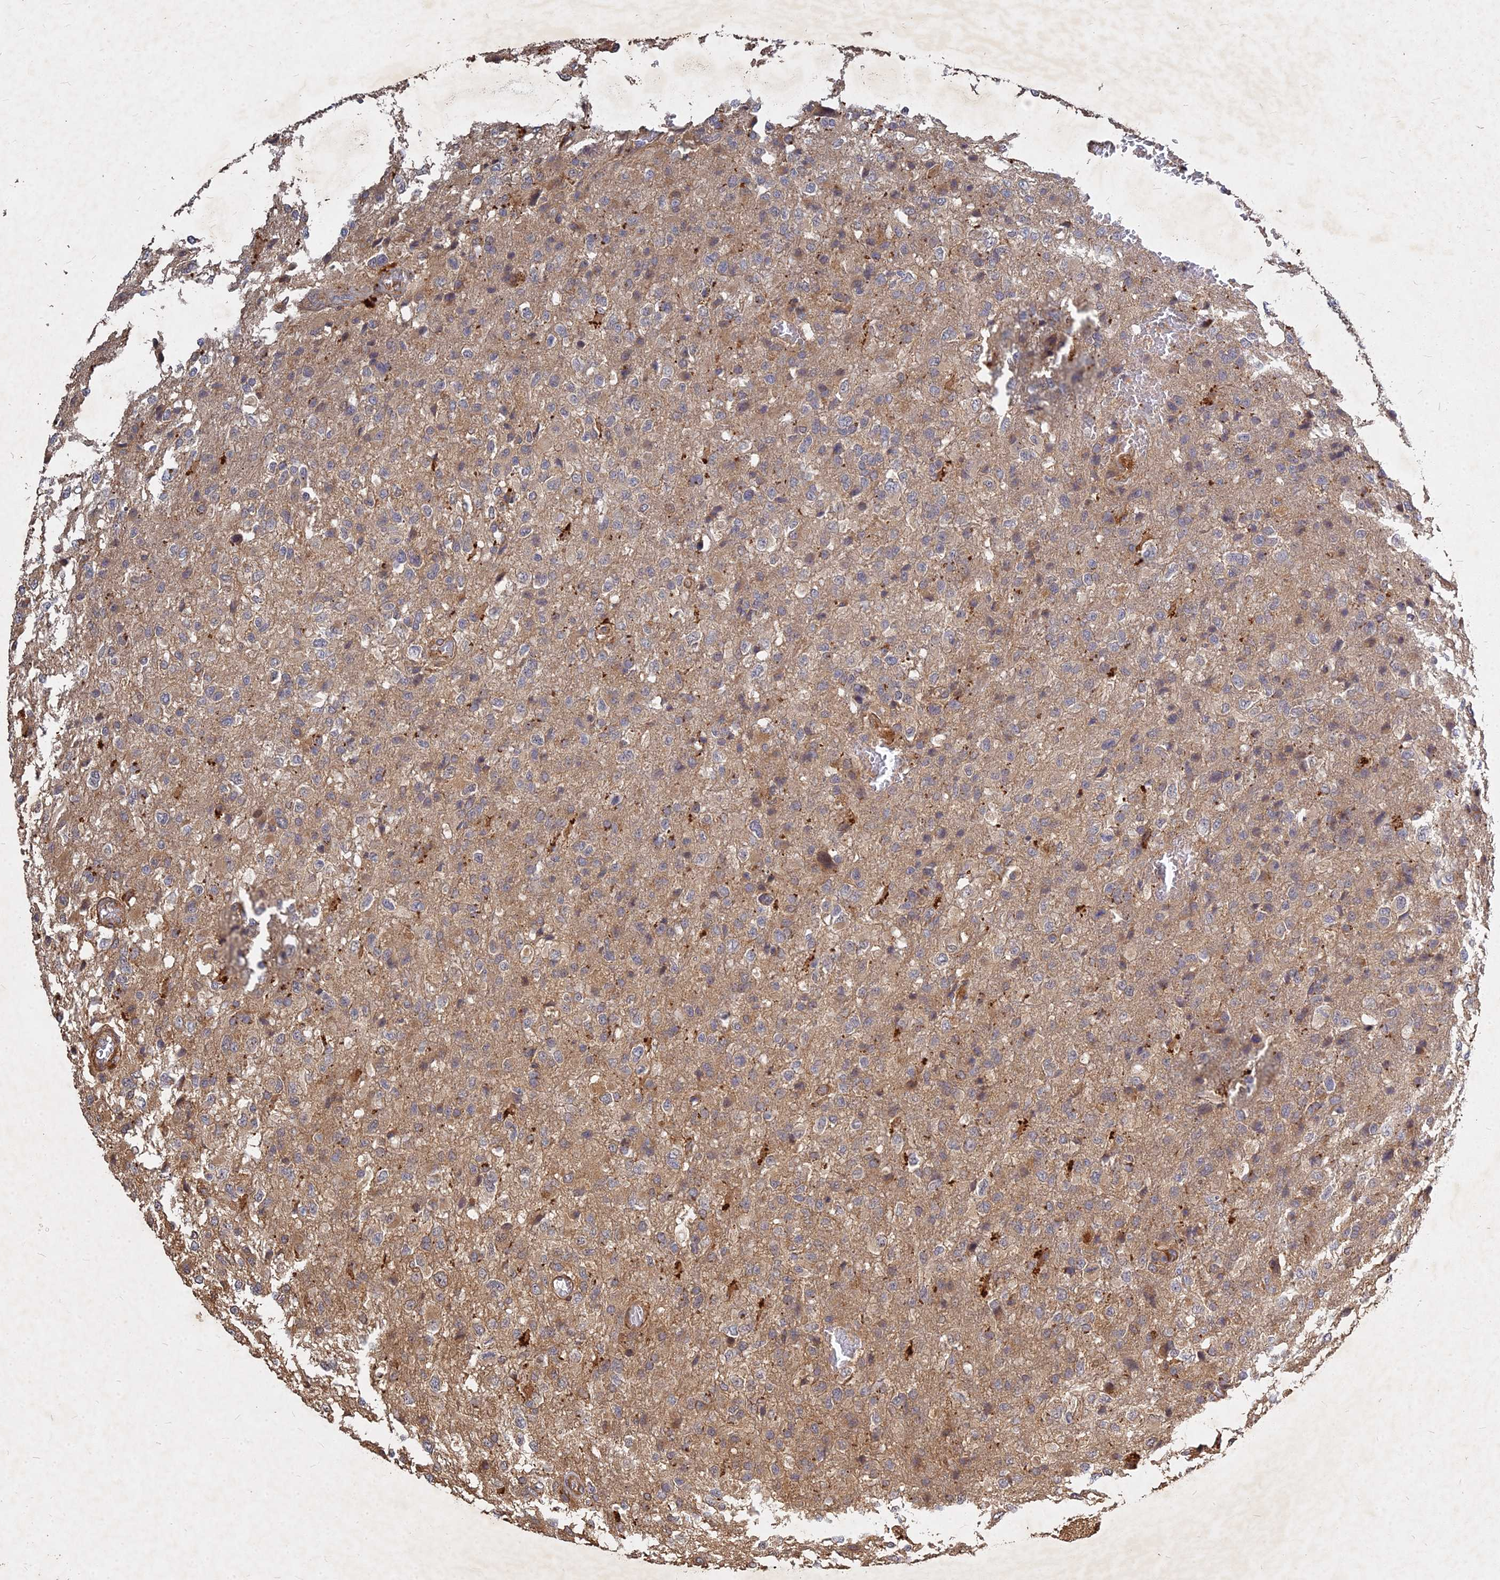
{"staining": {"intensity": "moderate", "quantity": ">75%", "location": "cytoplasmic/membranous"}, "tissue": "glioma", "cell_type": "Tumor cells", "image_type": "cancer", "snomed": [{"axis": "morphology", "description": "Glioma, malignant, High grade"}, {"axis": "topography", "description": "Brain"}], "caption": "This image displays glioma stained with IHC to label a protein in brown. The cytoplasmic/membranous of tumor cells show moderate positivity for the protein. Nuclei are counter-stained blue.", "gene": "UBE2W", "patient": {"sex": "female", "age": 74}}